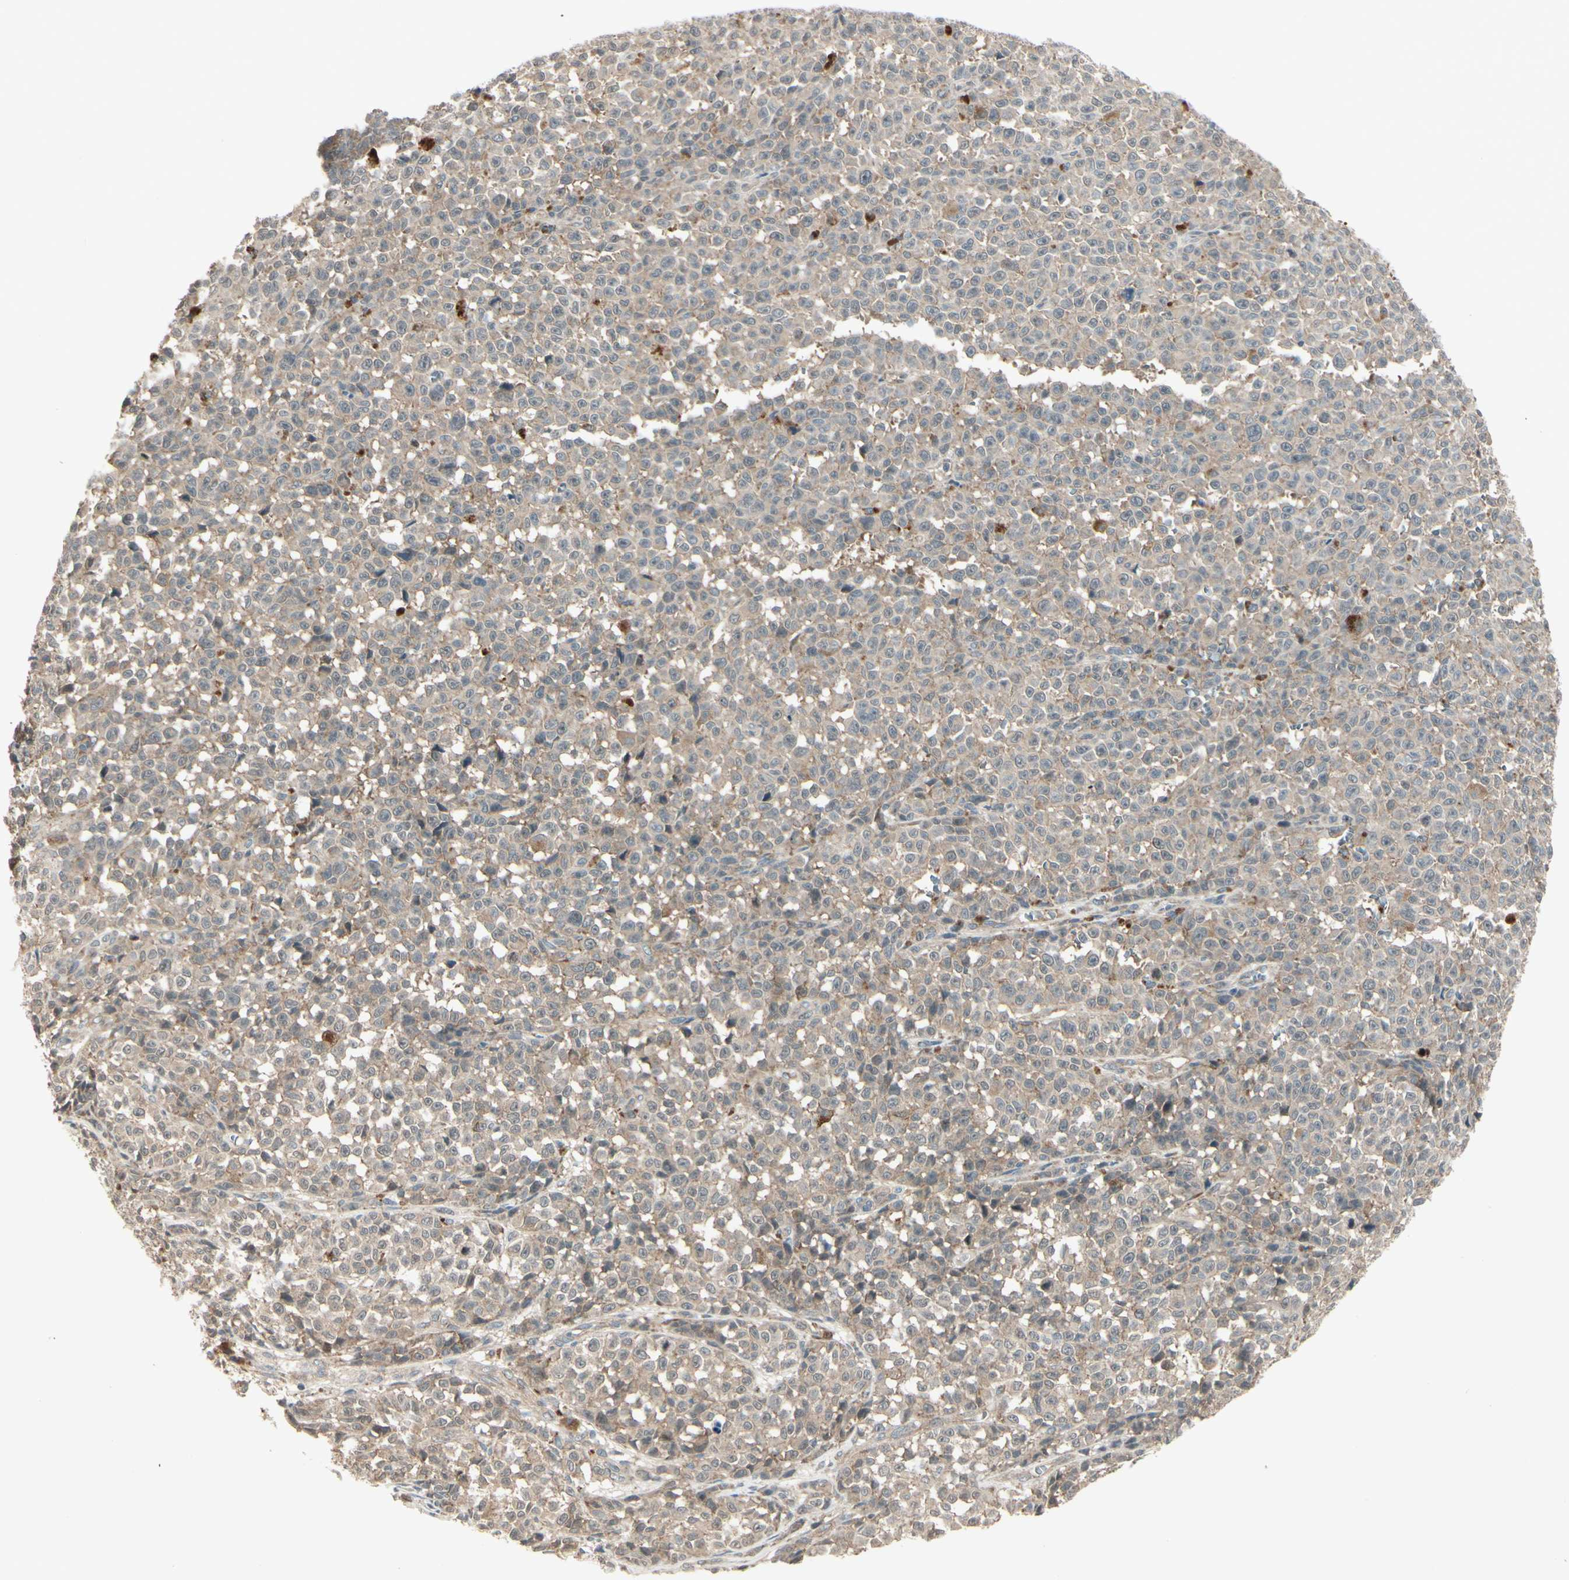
{"staining": {"intensity": "weak", "quantity": "25%-75%", "location": "cytoplasmic/membranous"}, "tissue": "melanoma", "cell_type": "Tumor cells", "image_type": "cancer", "snomed": [{"axis": "morphology", "description": "Malignant melanoma, NOS"}, {"axis": "topography", "description": "Skin"}], "caption": "Immunohistochemical staining of melanoma displays low levels of weak cytoplasmic/membranous protein staining in approximately 25%-75% of tumor cells.", "gene": "FHDC1", "patient": {"sex": "female", "age": 82}}